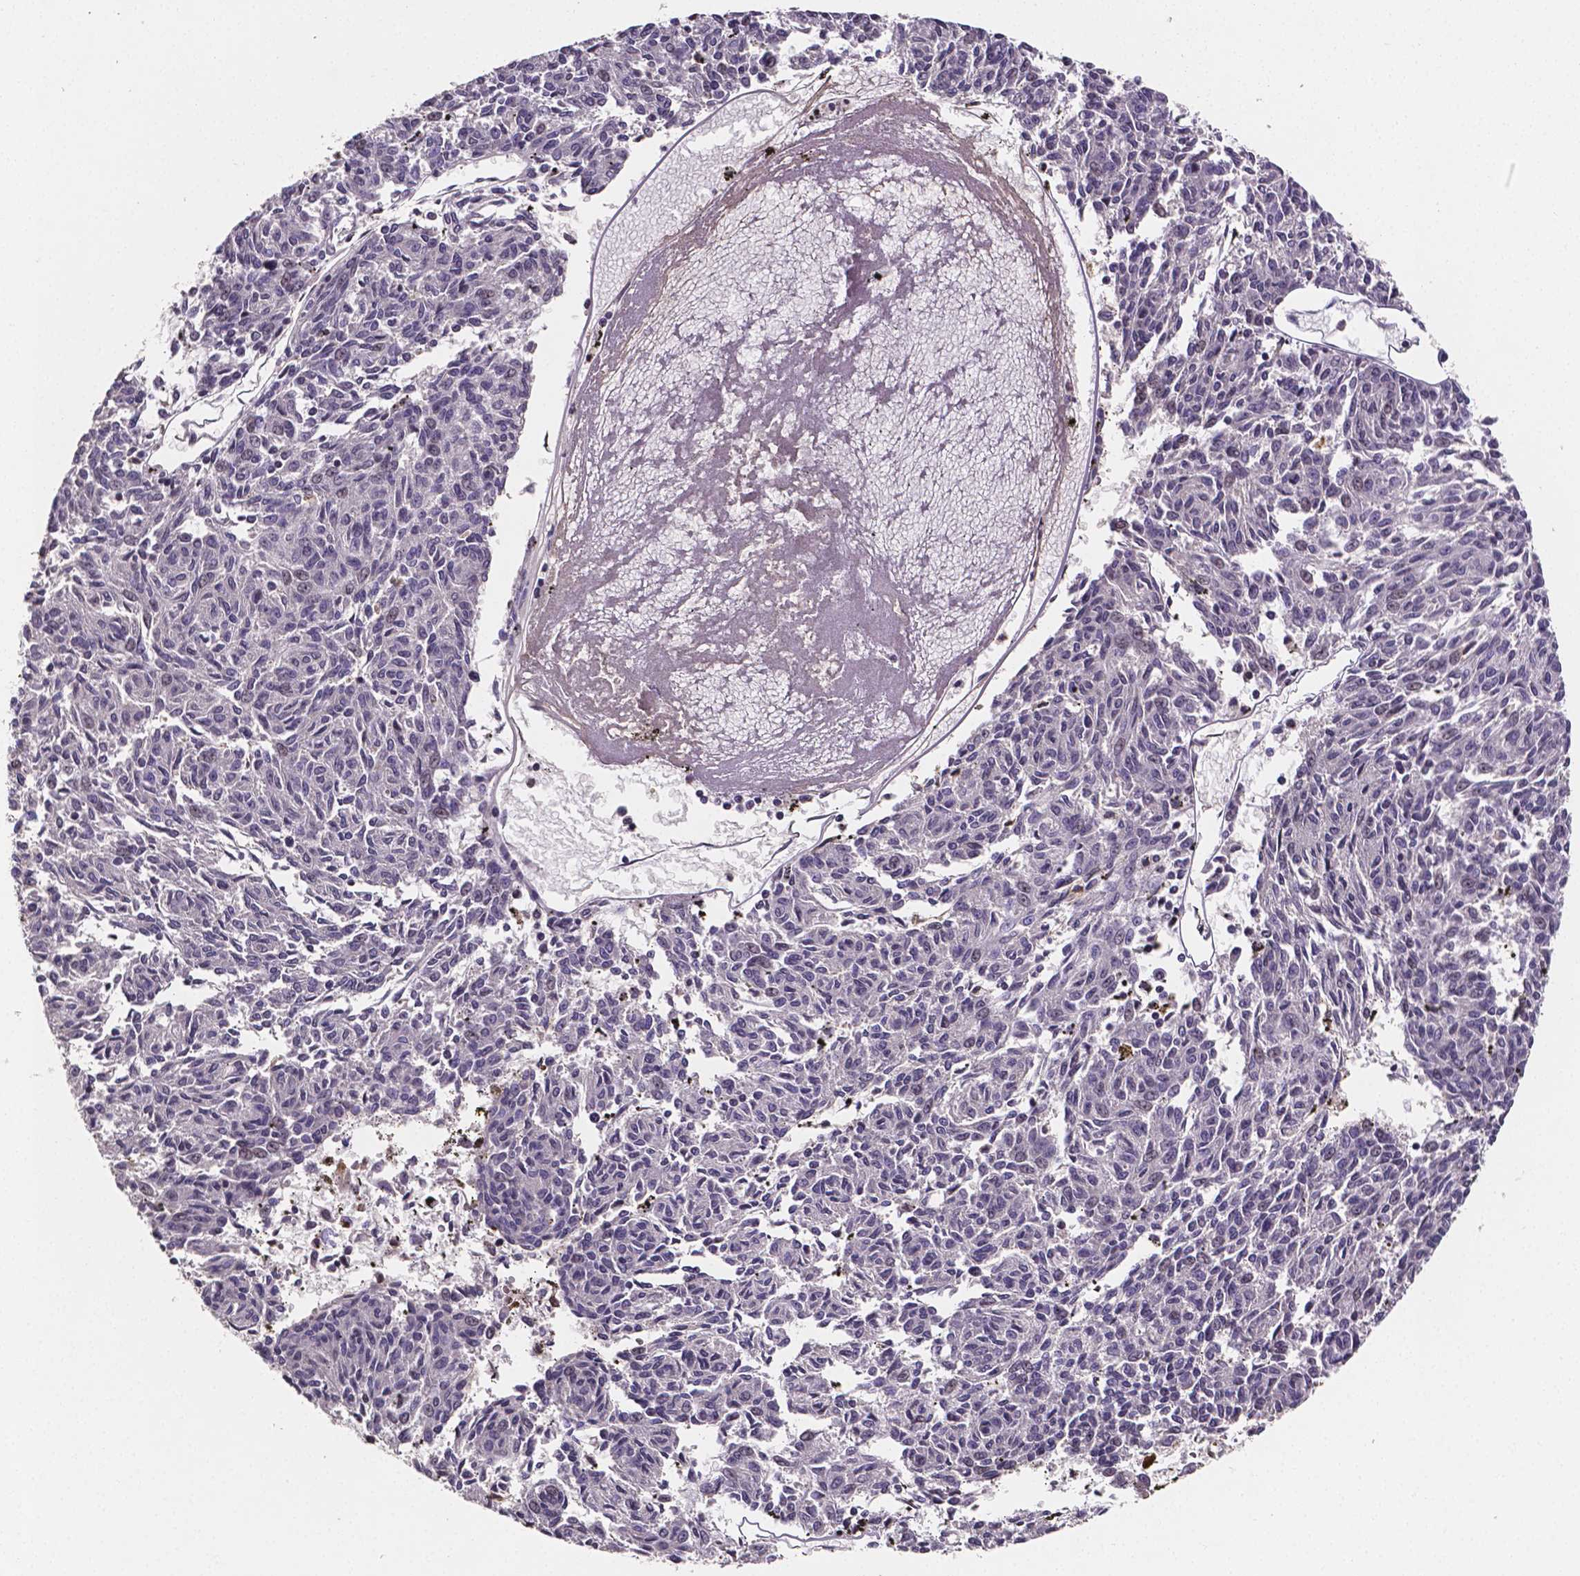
{"staining": {"intensity": "negative", "quantity": "none", "location": "none"}, "tissue": "melanoma", "cell_type": "Tumor cells", "image_type": "cancer", "snomed": [{"axis": "morphology", "description": "Malignant melanoma, NOS"}, {"axis": "topography", "description": "Skin"}], "caption": "An IHC micrograph of melanoma is shown. There is no staining in tumor cells of melanoma.", "gene": "NRGN", "patient": {"sex": "female", "age": 72}}